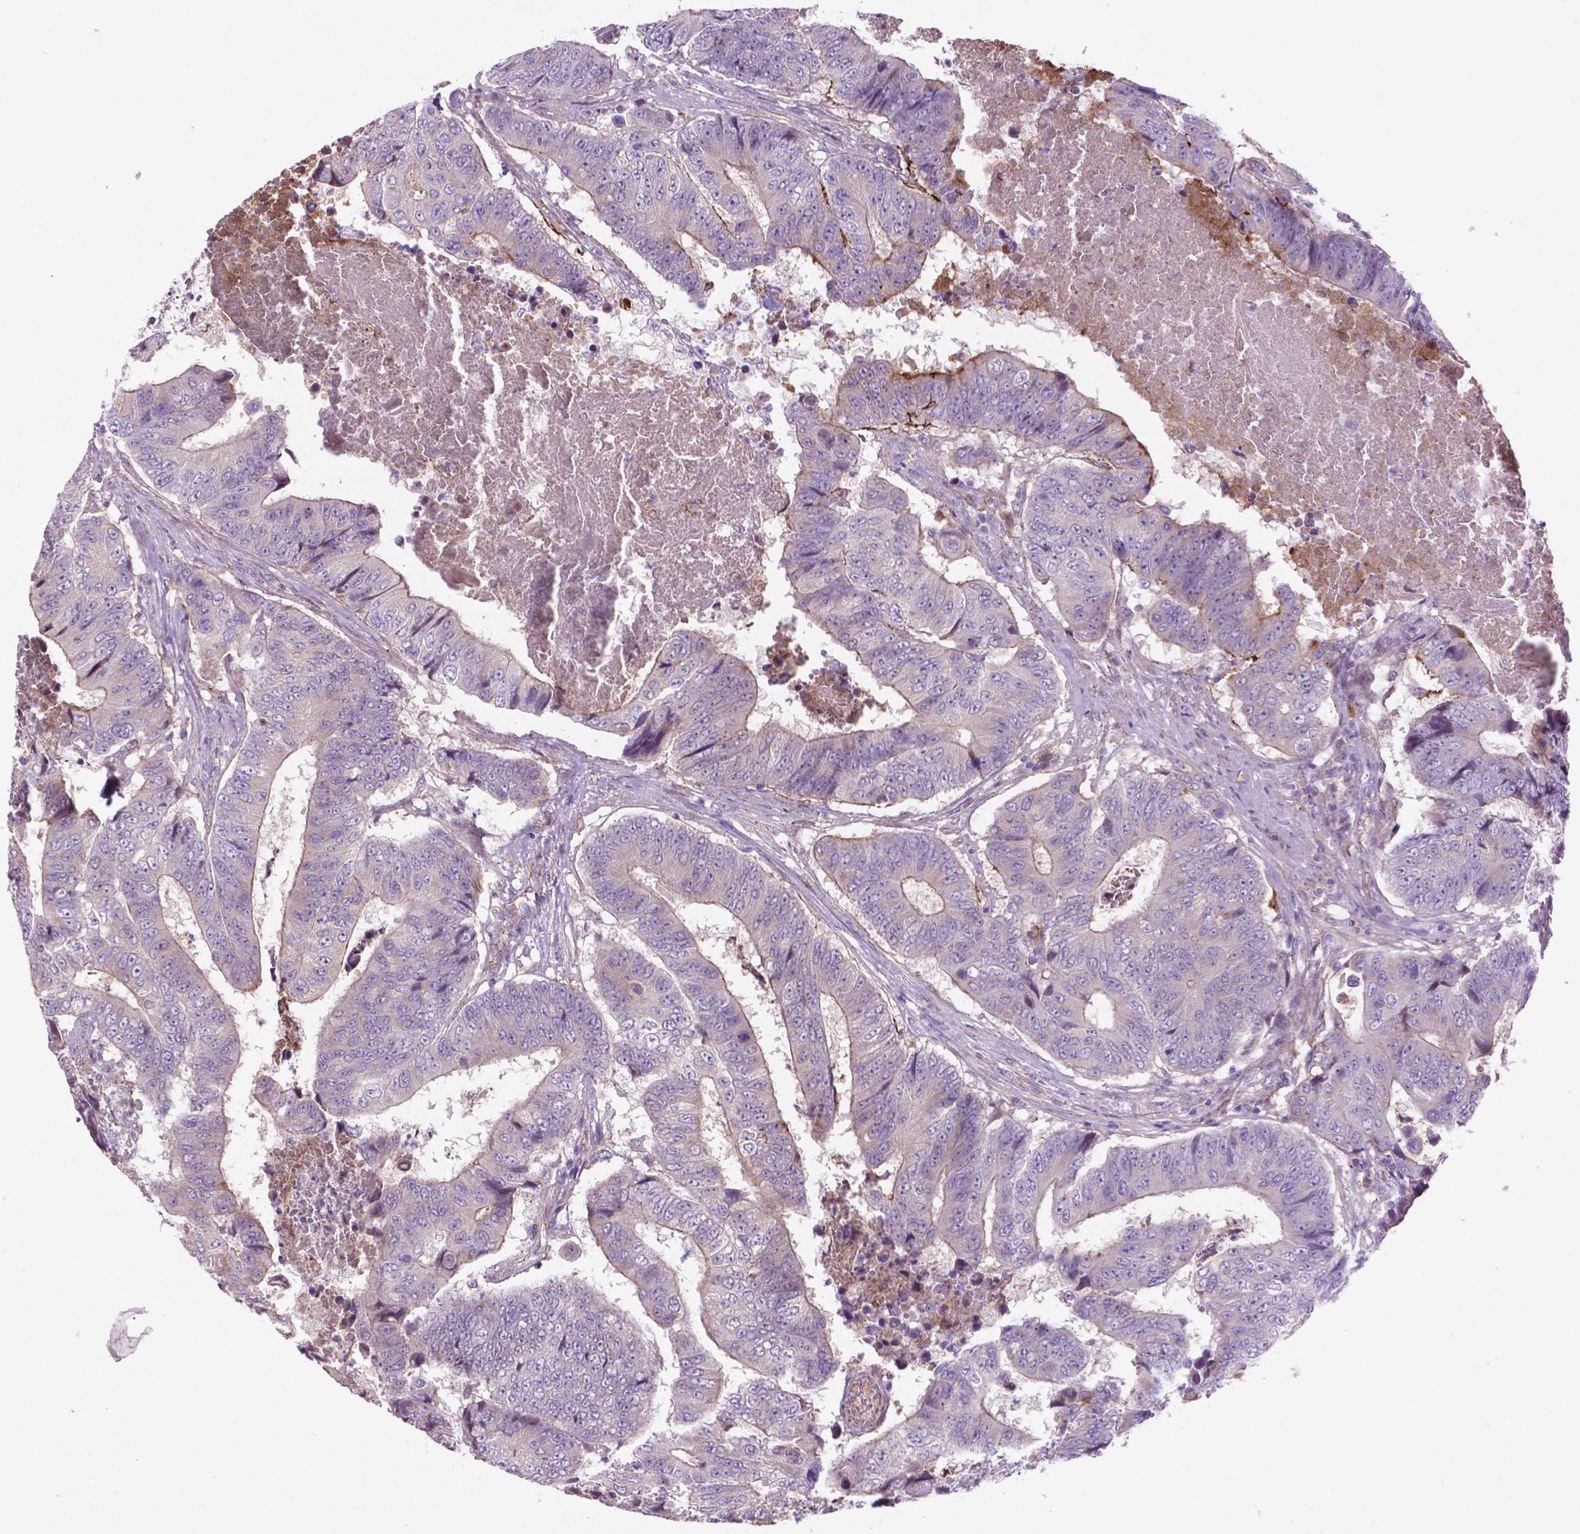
{"staining": {"intensity": "negative", "quantity": "none", "location": "none"}, "tissue": "colorectal cancer", "cell_type": "Tumor cells", "image_type": "cancer", "snomed": [{"axis": "morphology", "description": "Adenocarcinoma, NOS"}, {"axis": "topography", "description": "Colon"}], "caption": "Immunohistochemical staining of human adenocarcinoma (colorectal) displays no significant positivity in tumor cells.", "gene": "CCER2", "patient": {"sex": "female", "age": 48}}